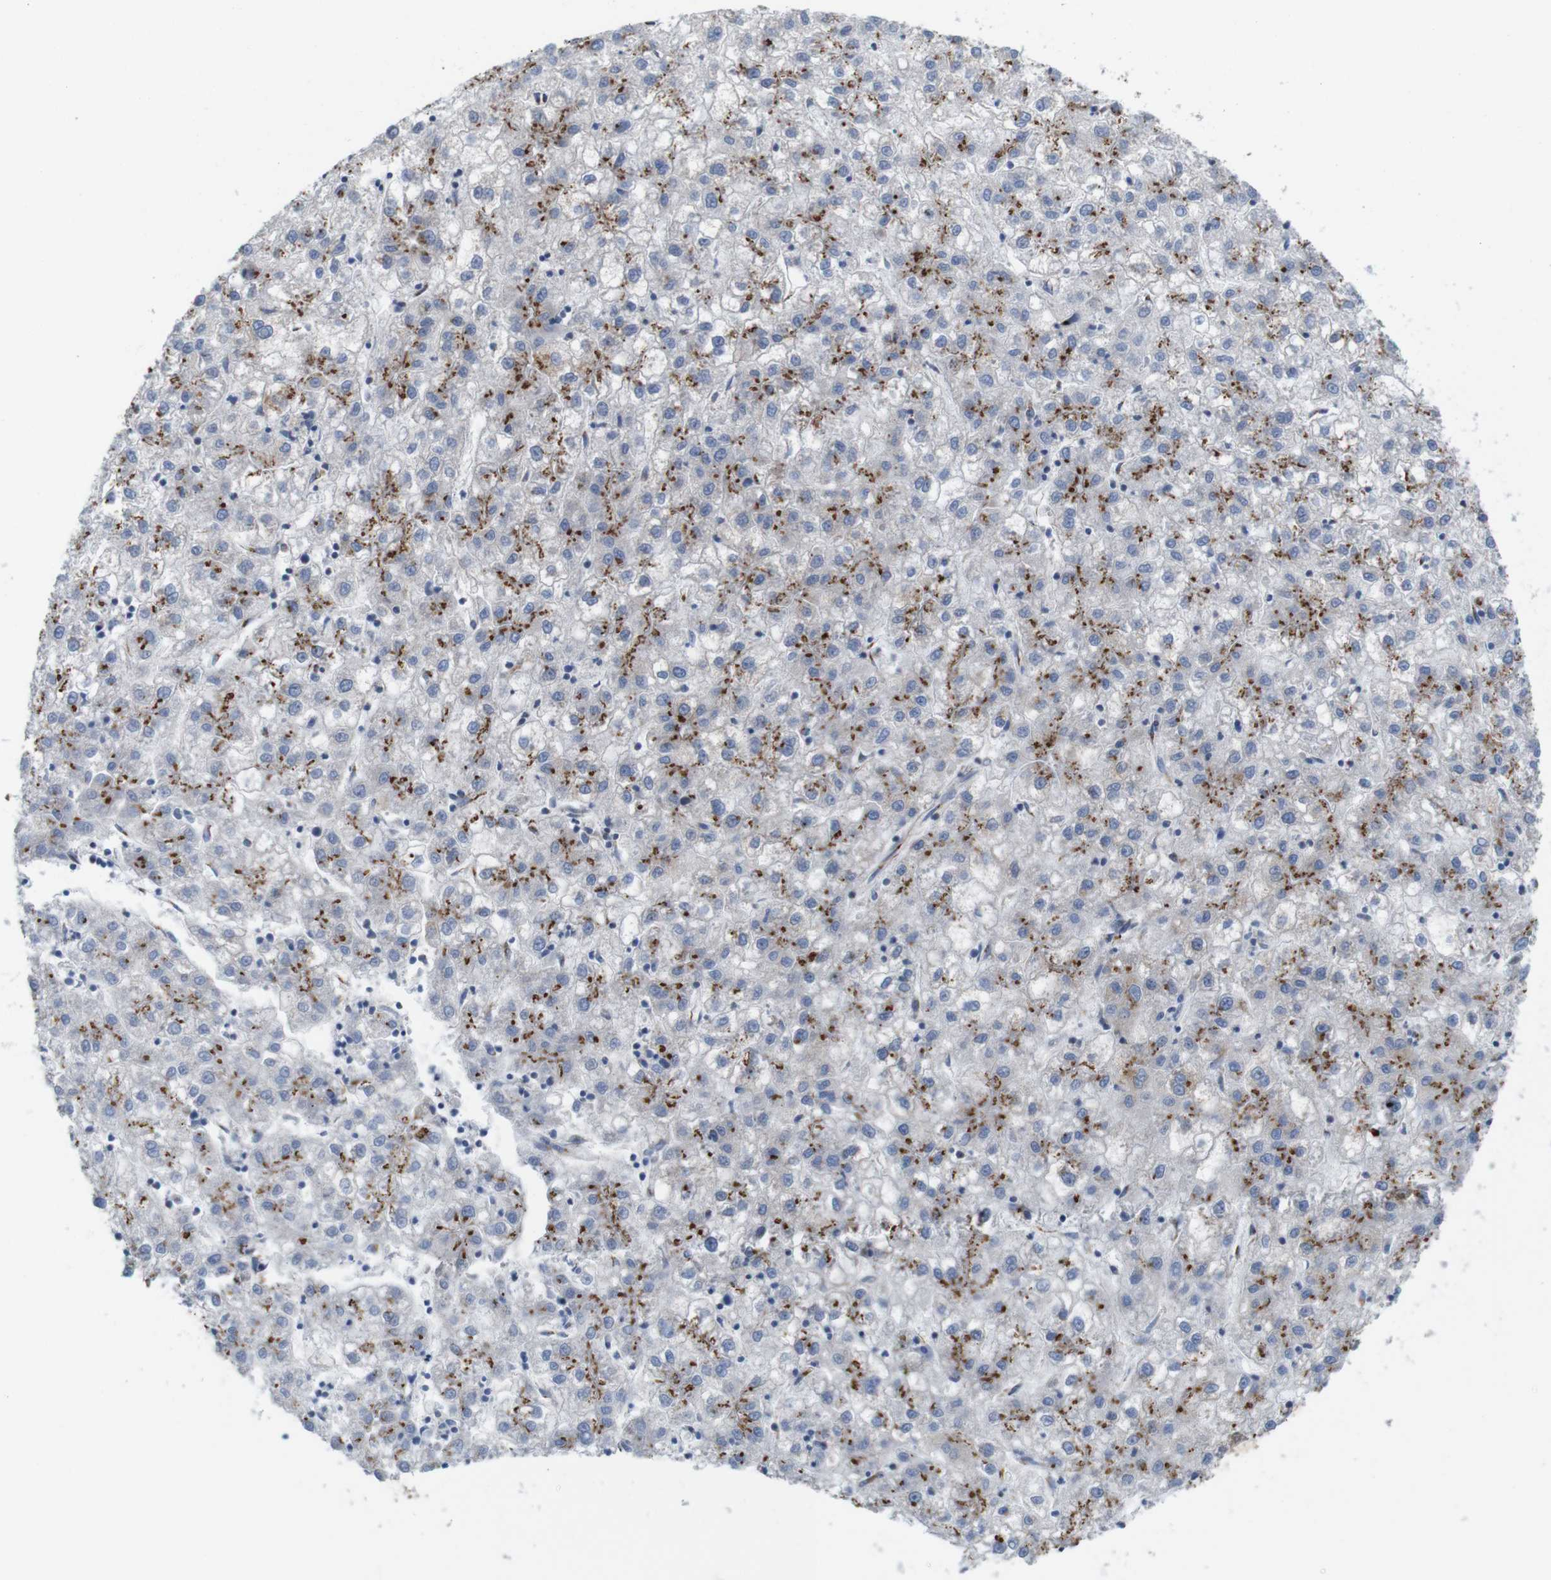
{"staining": {"intensity": "moderate", "quantity": "25%-75%", "location": "cytoplasmic/membranous"}, "tissue": "liver cancer", "cell_type": "Tumor cells", "image_type": "cancer", "snomed": [{"axis": "morphology", "description": "Carcinoma, Hepatocellular, NOS"}, {"axis": "topography", "description": "Liver"}], "caption": "Liver cancer was stained to show a protein in brown. There is medium levels of moderate cytoplasmic/membranous staining in about 25%-75% of tumor cells.", "gene": "EFCAB14", "patient": {"sex": "male", "age": 72}}